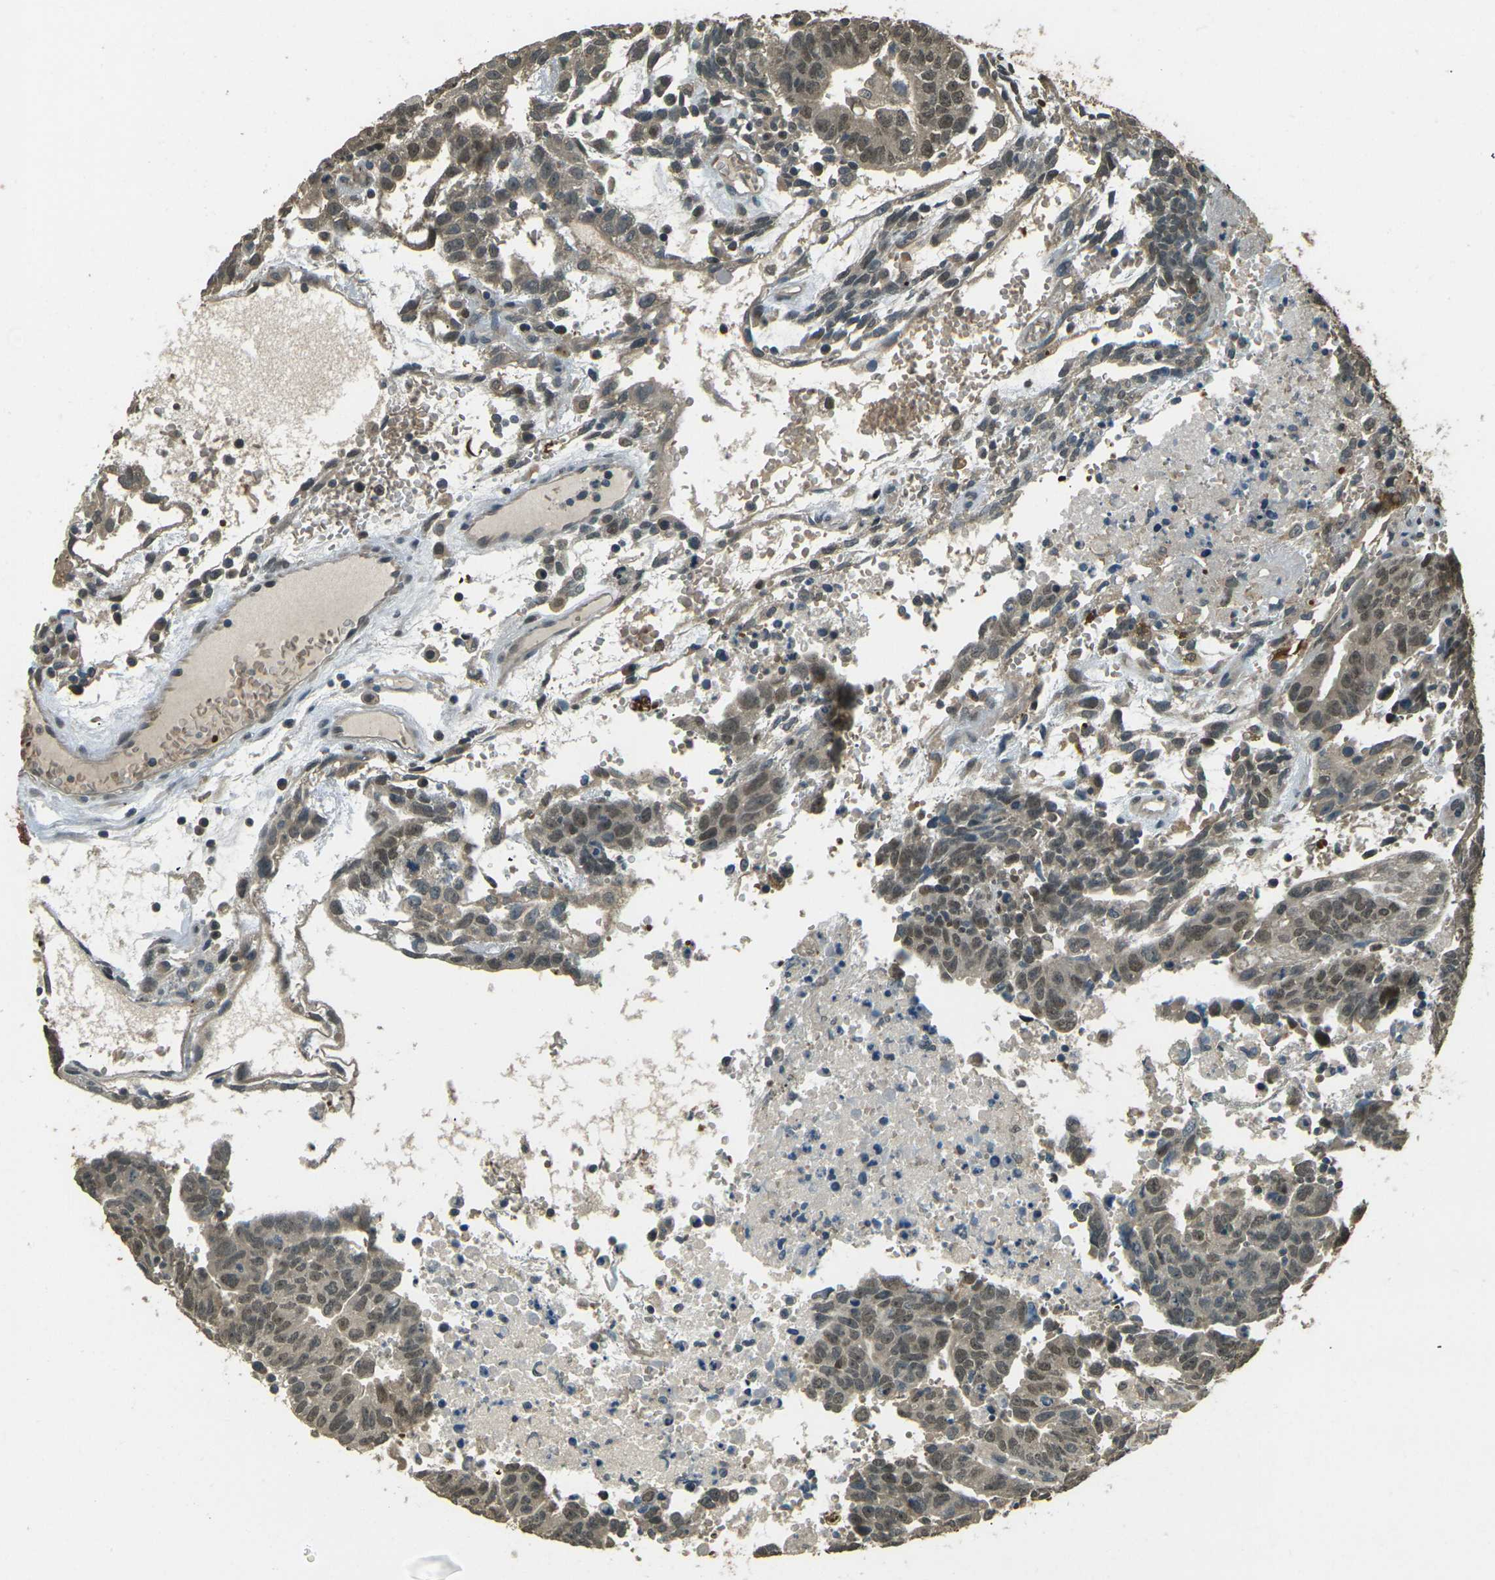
{"staining": {"intensity": "weak", "quantity": ">75%", "location": "cytoplasmic/membranous,nuclear"}, "tissue": "testis cancer", "cell_type": "Tumor cells", "image_type": "cancer", "snomed": [{"axis": "morphology", "description": "Seminoma, NOS"}, {"axis": "morphology", "description": "Carcinoma, Embryonal, NOS"}, {"axis": "topography", "description": "Testis"}], "caption": "The photomicrograph reveals immunohistochemical staining of embryonal carcinoma (testis). There is weak cytoplasmic/membranous and nuclear staining is appreciated in approximately >75% of tumor cells. (brown staining indicates protein expression, while blue staining denotes nuclei).", "gene": "TOR1A", "patient": {"sex": "male", "age": 52}}